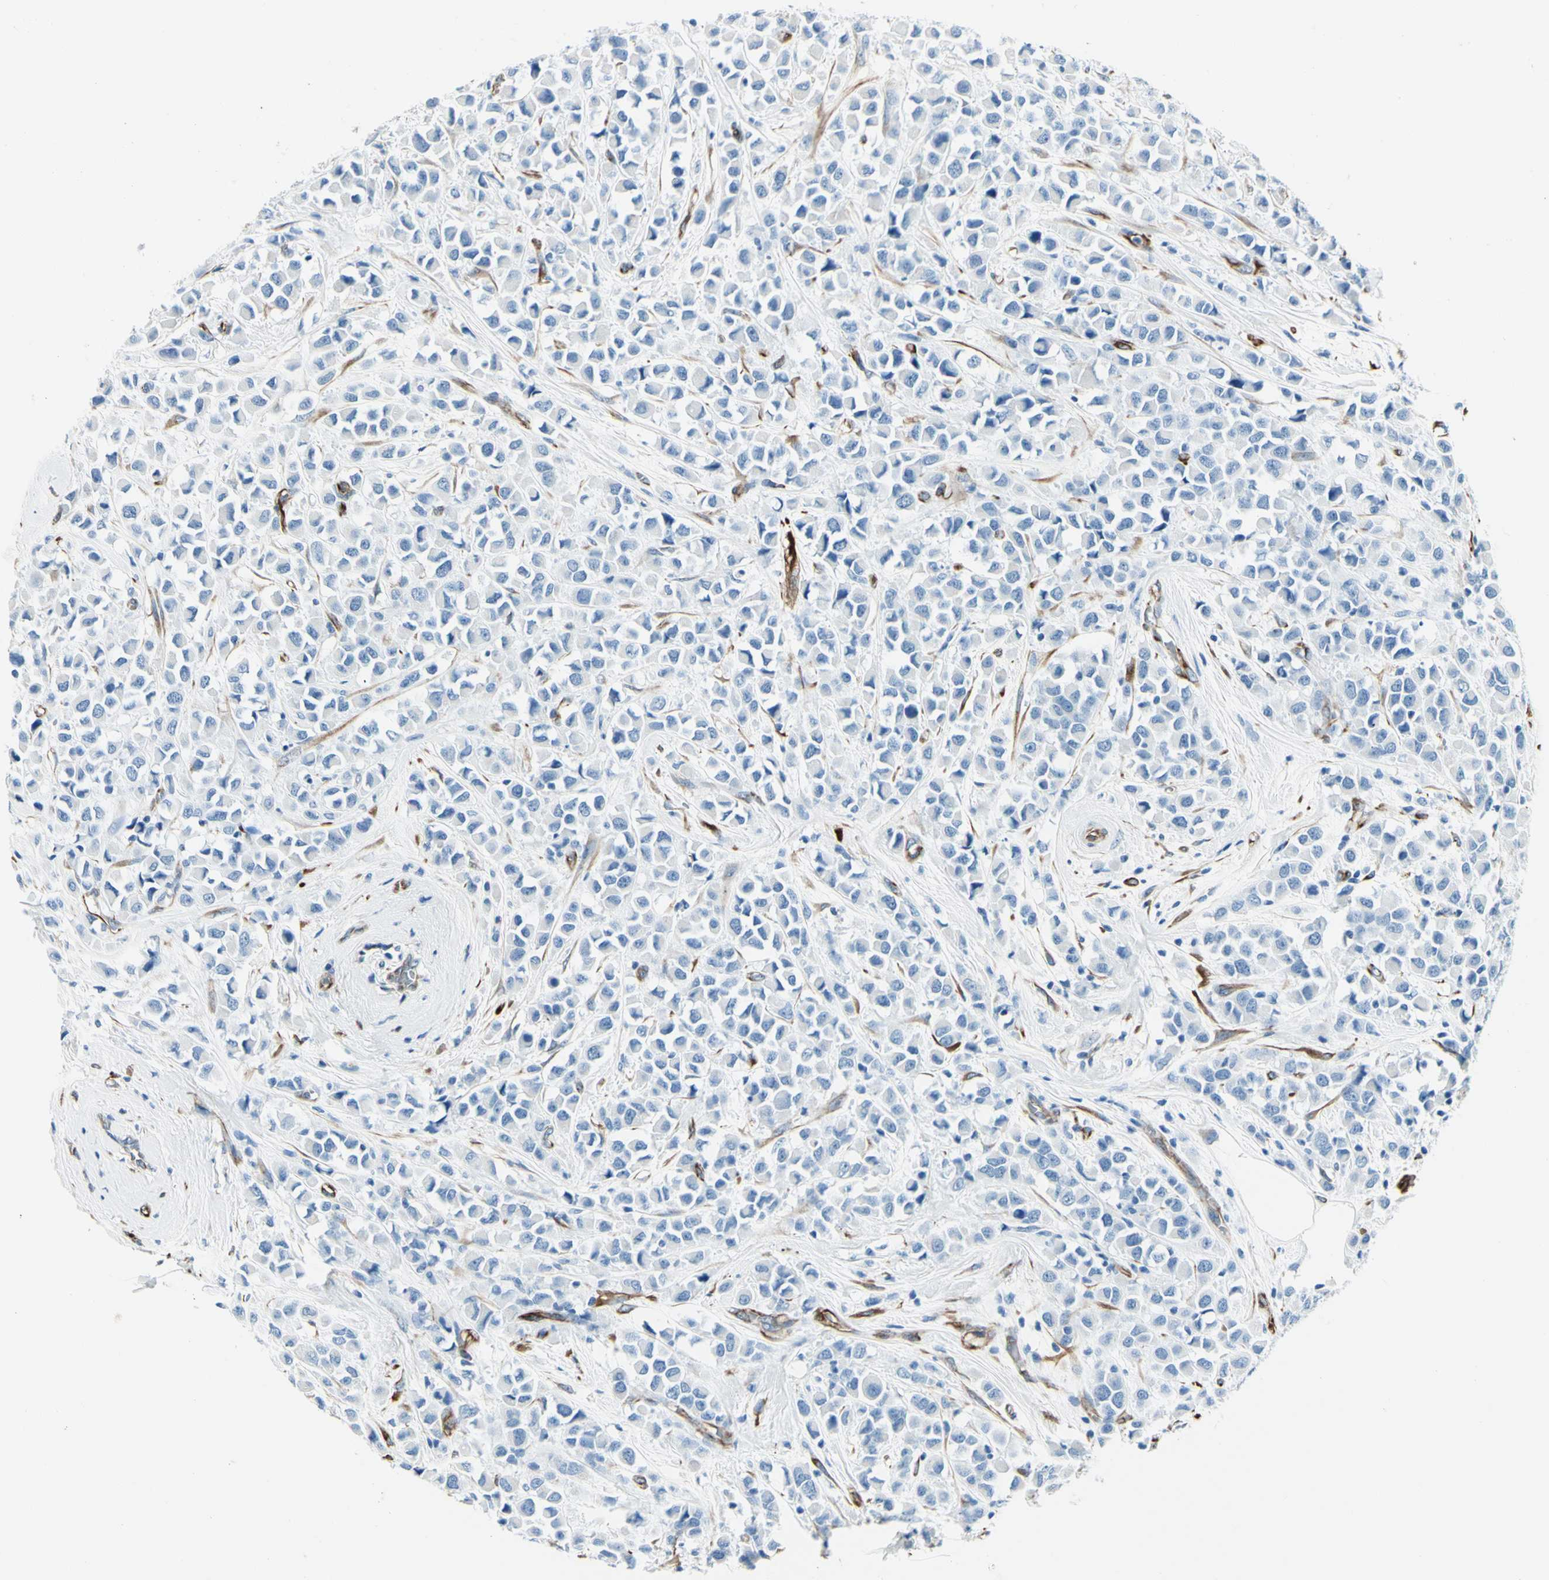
{"staining": {"intensity": "negative", "quantity": "none", "location": "none"}, "tissue": "breast cancer", "cell_type": "Tumor cells", "image_type": "cancer", "snomed": [{"axis": "morphology", "description": "Duct carcinoma"}, {"axis": "topography", "description": "Breast"}], "caption": "Breast cancer stained for a protein using IHC reveals no staining tumor cells.", "gene": "PTH2R", "patient": {"sex": "female", "age": 61}}